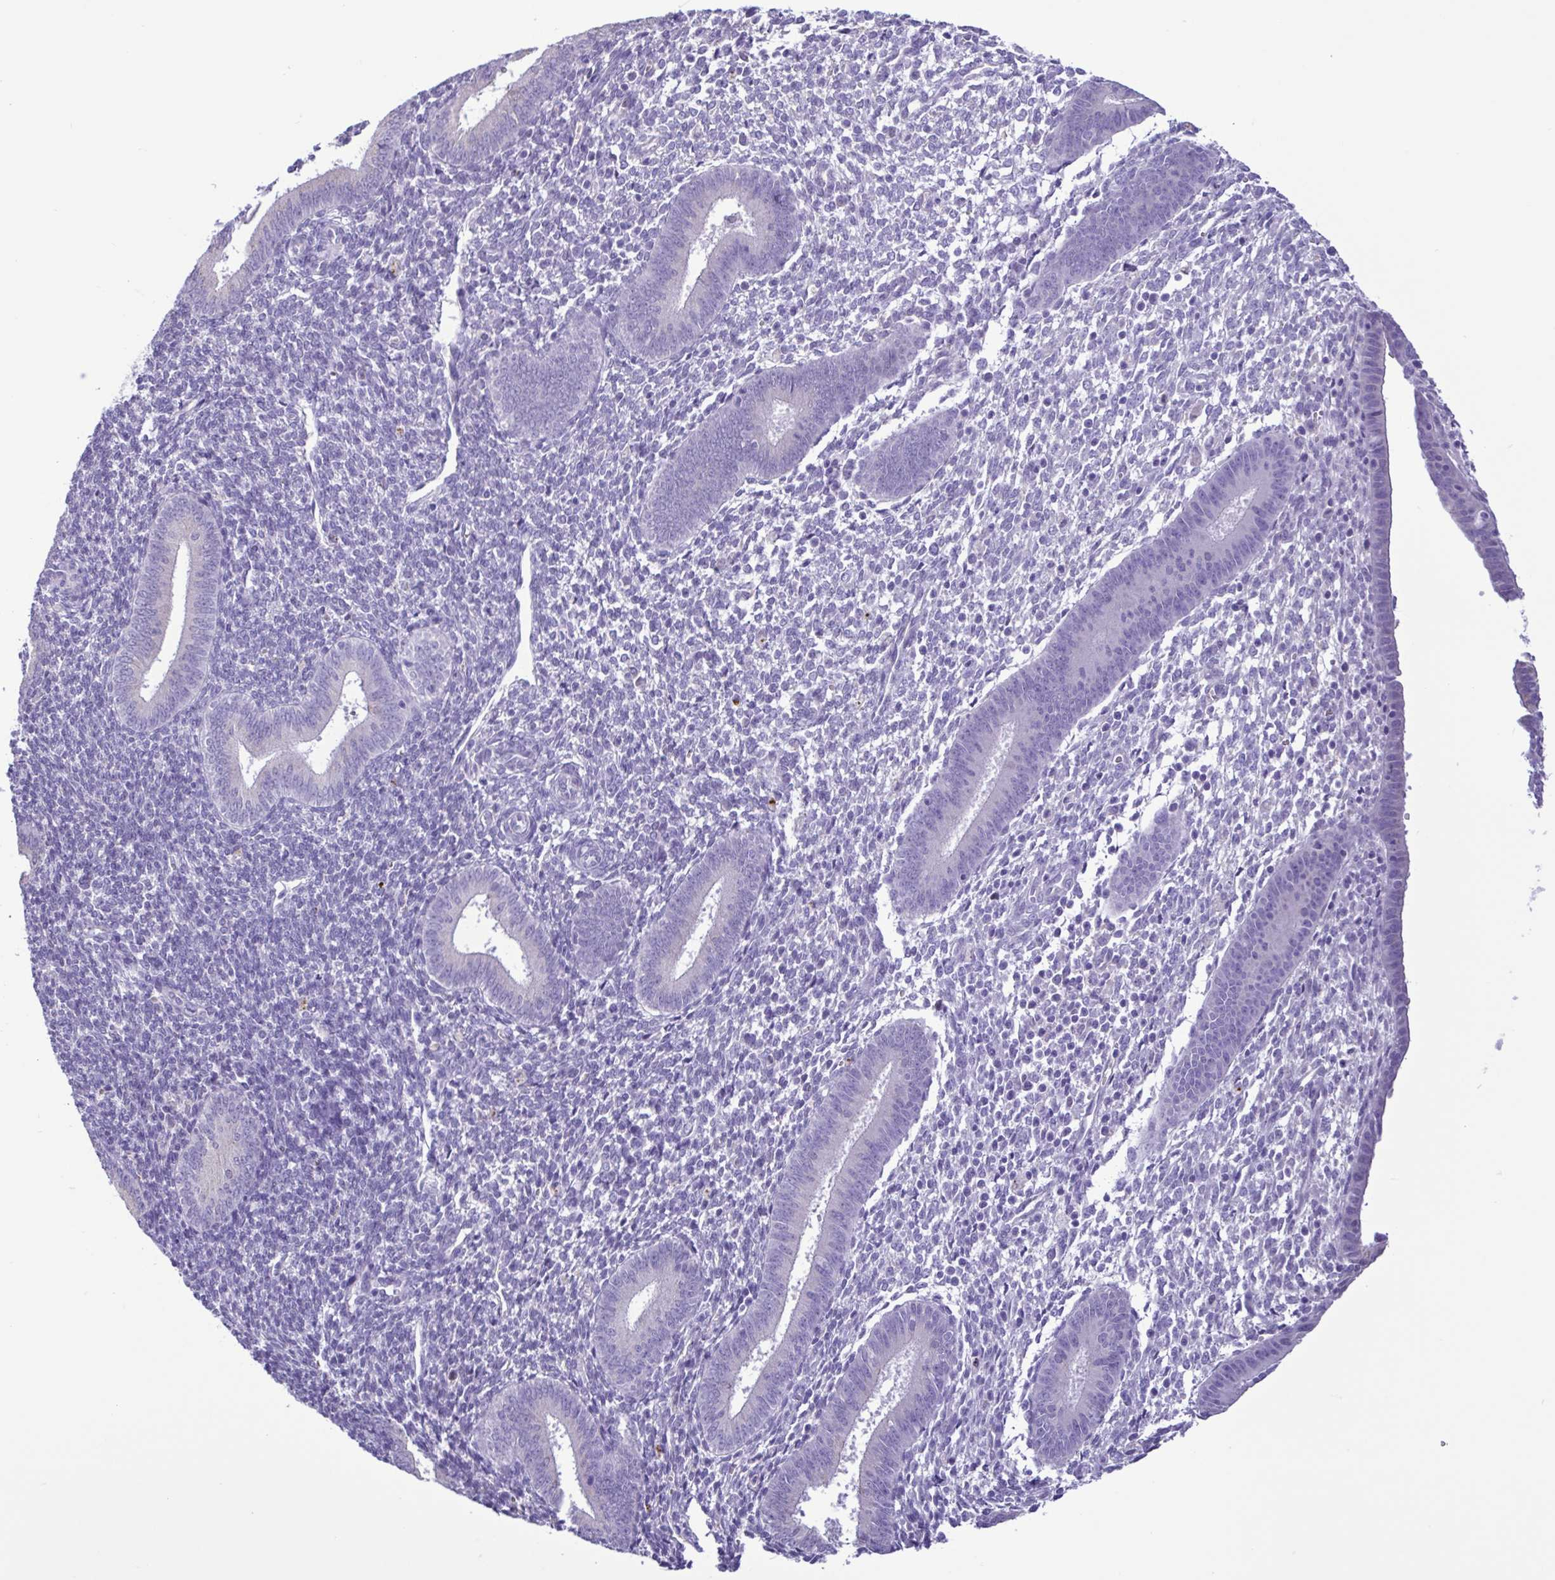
{"staining": {"intensity": "negative", "quantity": "none", "location": "none"}, "tissue": "endometrium", "cell_type": "Cells in endometrial stroma", "image_type": "normal", "snomed": [{"axis": "morphology", "description": "Normal tissue, NOS"}, {"axis": "topography", "description": "Endometrium"}], "caption": "The image demonstrates no significant expression in cells in endometrial stroma of endometrium.", "gene": "CBY2", "patient": {"sex": "female", "age": 25}}